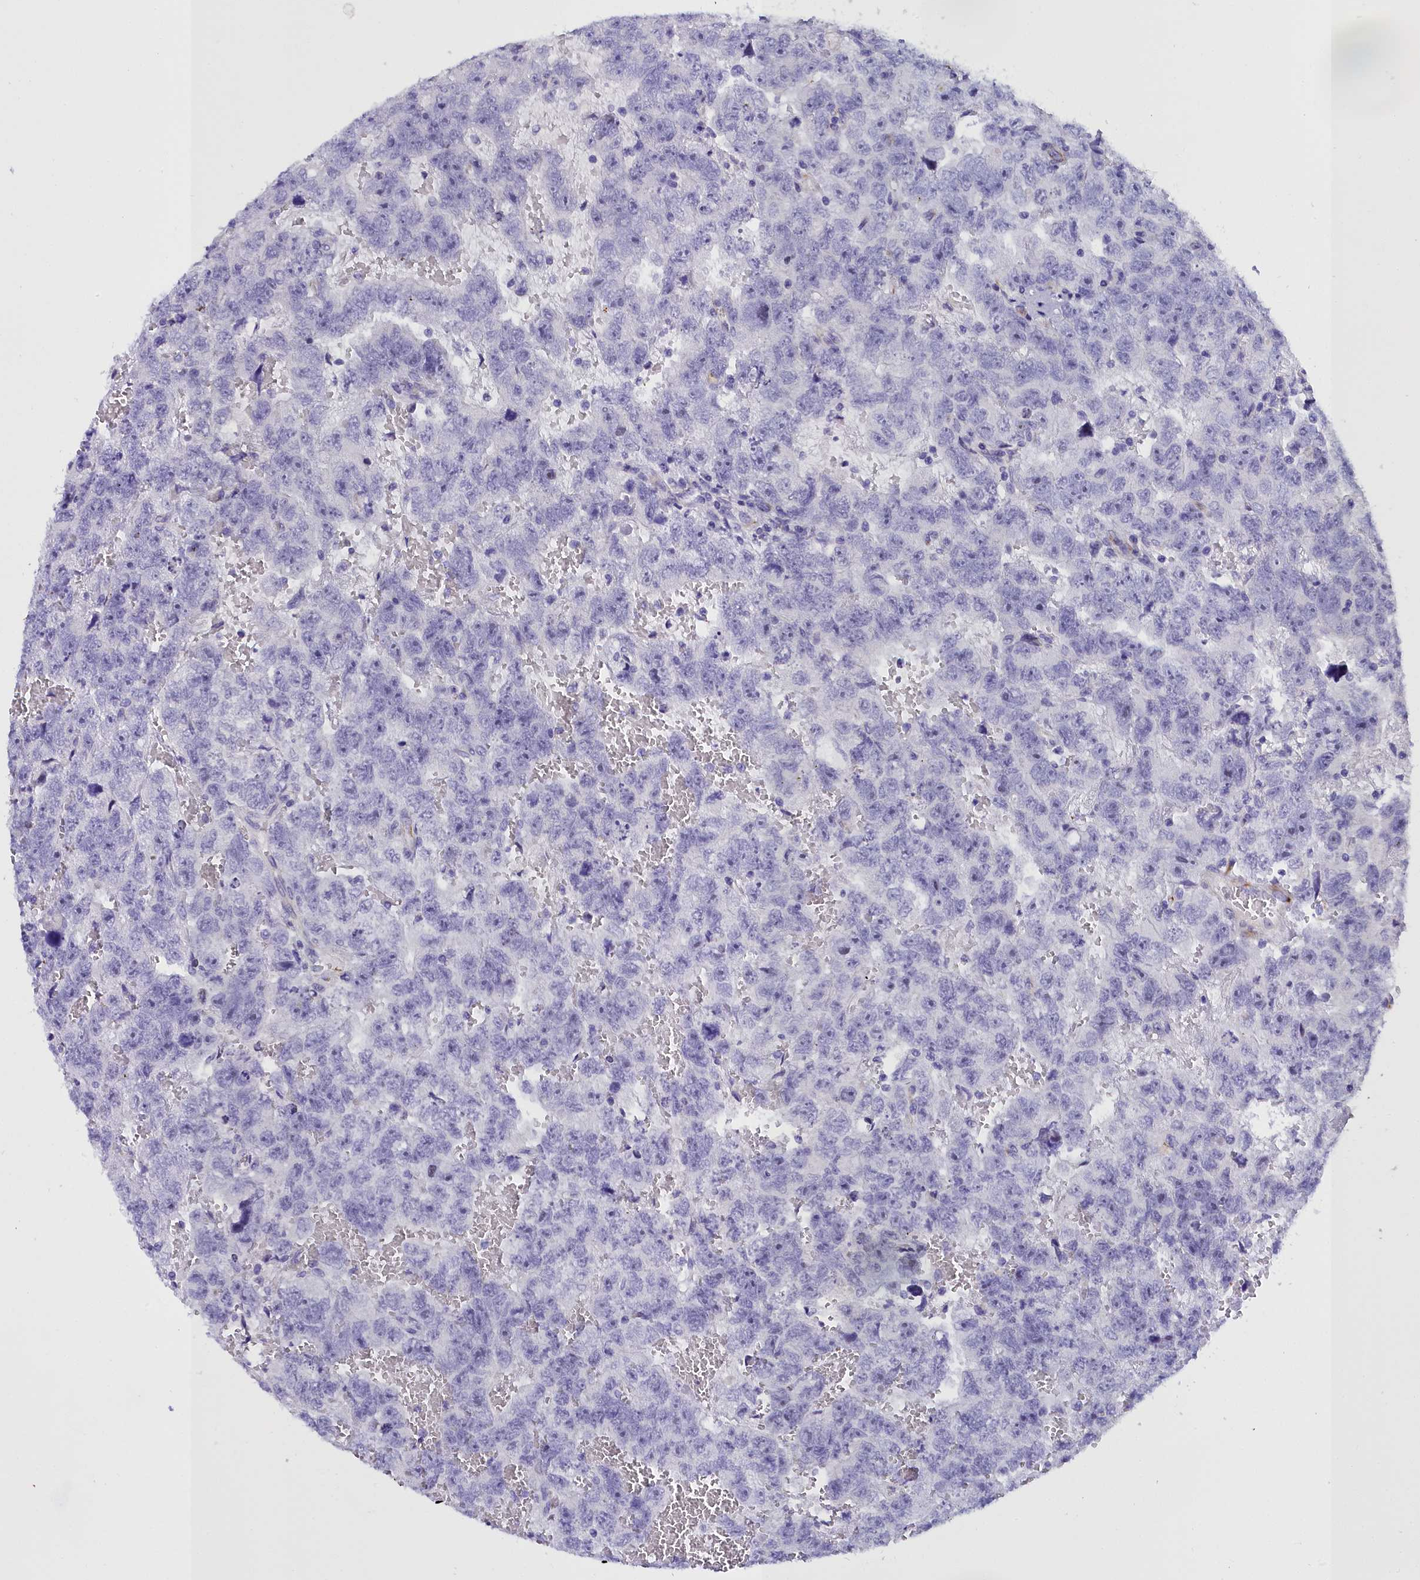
{"staining": {"intensity": "negative", "quantity": "none", "location": "none"}, "tissue": "testis cancer", "cell_type": "Tumor cells", "image_type": "cancer", "snomed": [{"axis": "morphology", "description": "Carcinoma, Embryonal, NOS"}, {"axis": "topography", "description": "Testis"}], "caption": "This is an IHC histopathology image of human embryonal carcinoma (testis). There is no expression in tumor cells.", "gene": "TIMM22", "patient": {"sex": "male", "age": 45}}